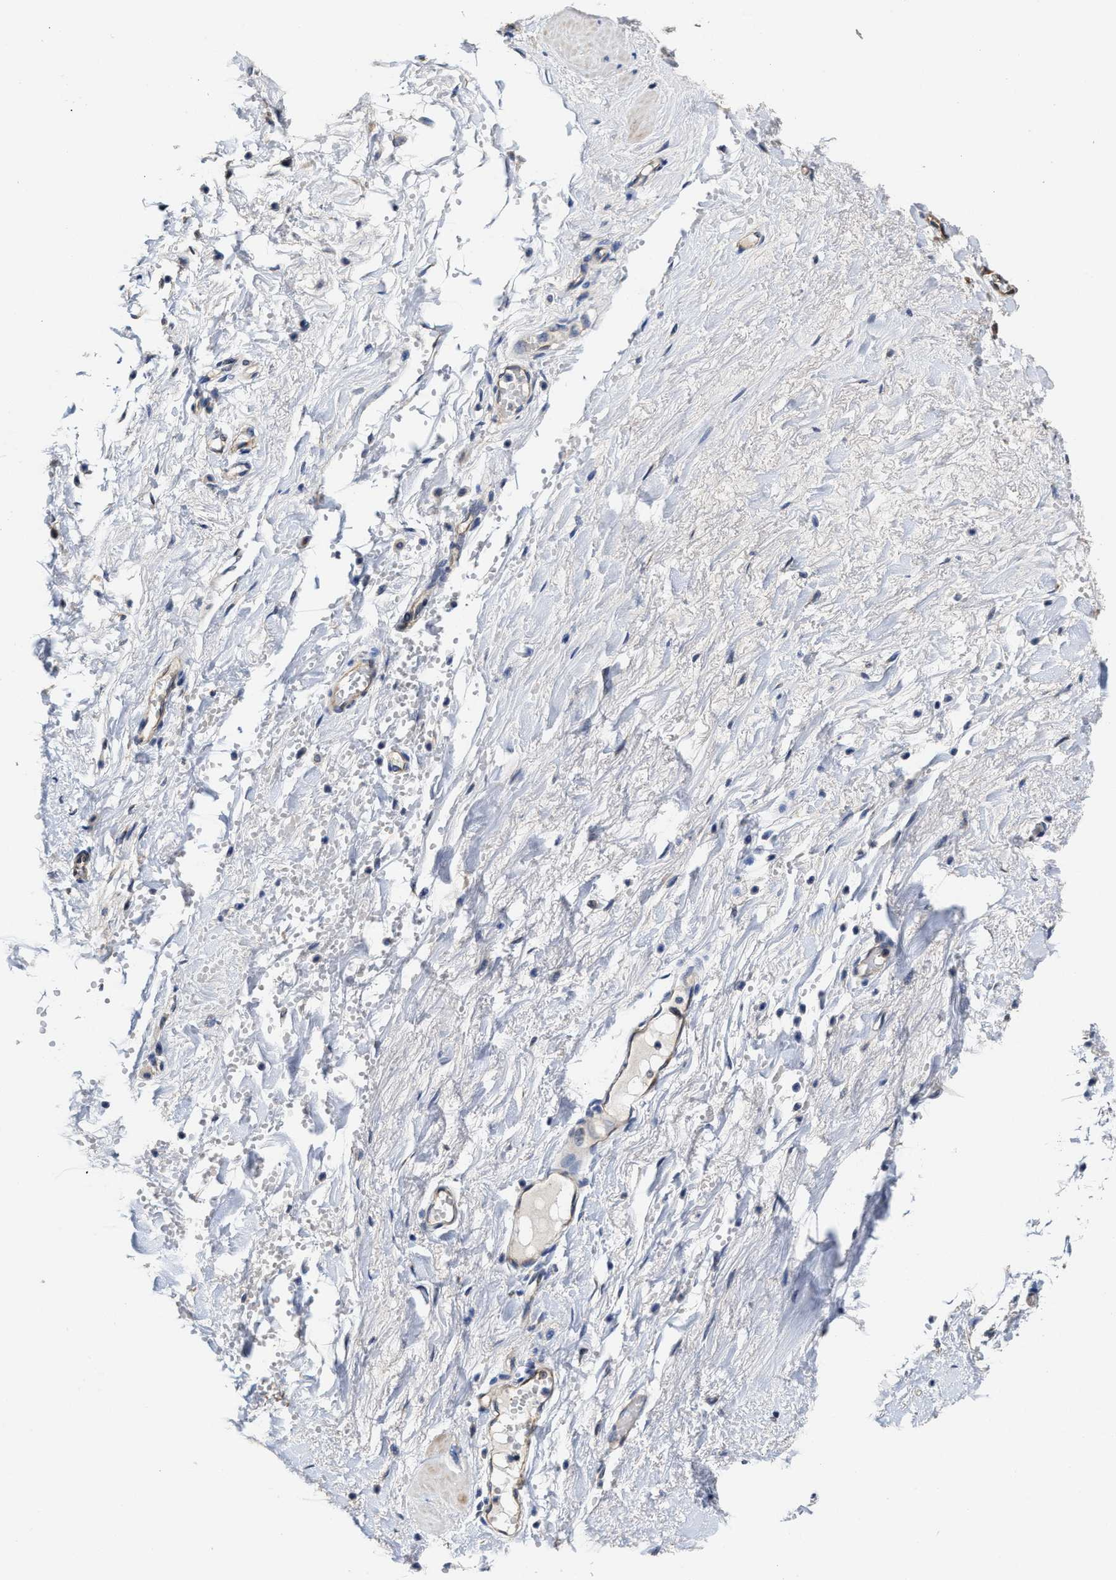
{"staining": {"intensity": "weak", "quantity": ">75%", "location": "cytoplasmic/membranous"}, "tissue": "adipose tissue", "cell_type": "Adipocytes", "image_type": "normal", "snomed": [{"axis": "morphology", "description": "Normal tissue, NOS"}, {"axis": "topography", "description": "Soft tissue"}], "caption": "High-magnification brightfield microscopy of benign adipose tissue stained with DAB (brown) and counterstained with hematoxylin (blue). adipocytes exhibit weak cytoplasmic/membranous expression is appreciated in approximately>75% of cells. Nuclei are stained in blue.", "gene": "TRAF6", "patient": {"sex": "male", "age": 72}}